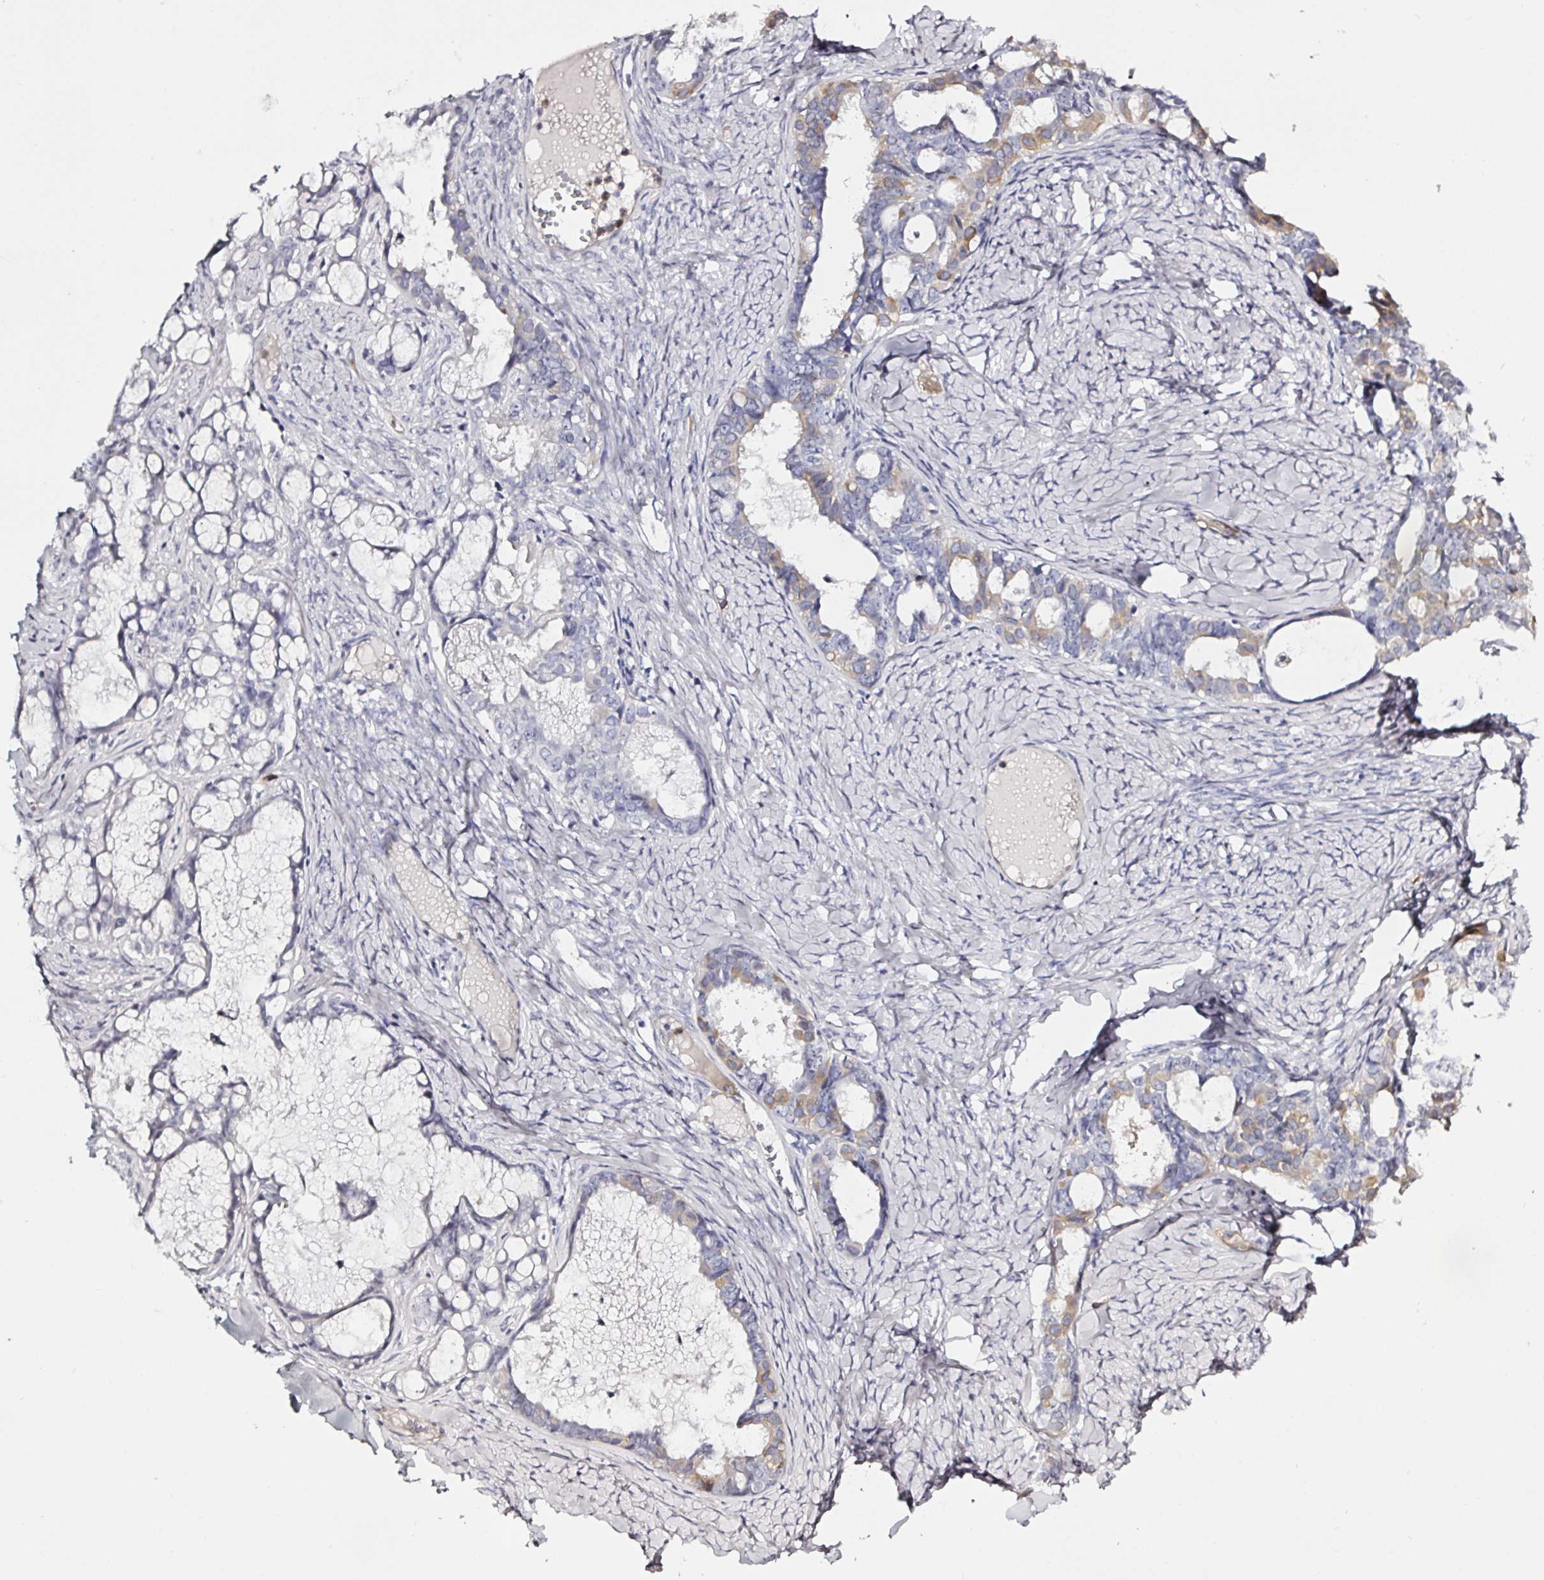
{"staining": {"intensity": "moderate", "quantity": "<25%", "location": "cytoplasmic/membranous"}, "tissue": "ovarian cancer", "cell_type": "Tumor cells", "image_type": "cancer", "snomed": [{"axis": "morphology", "description": "Cystadenocarcinoma, serous, NOS"}, {"axis": "topography", "description": "Ovary"}], "caption": "Immunohistochemistry (IHC) image of ovarian cancer stained for a protein (brown), which demonstrates low levels of moderate cytoplasmic/membranous positivity in approximately <25% of tumor cells.", "gene": "ACSBG2", "patient": {"sex": "female", "age": 69}}